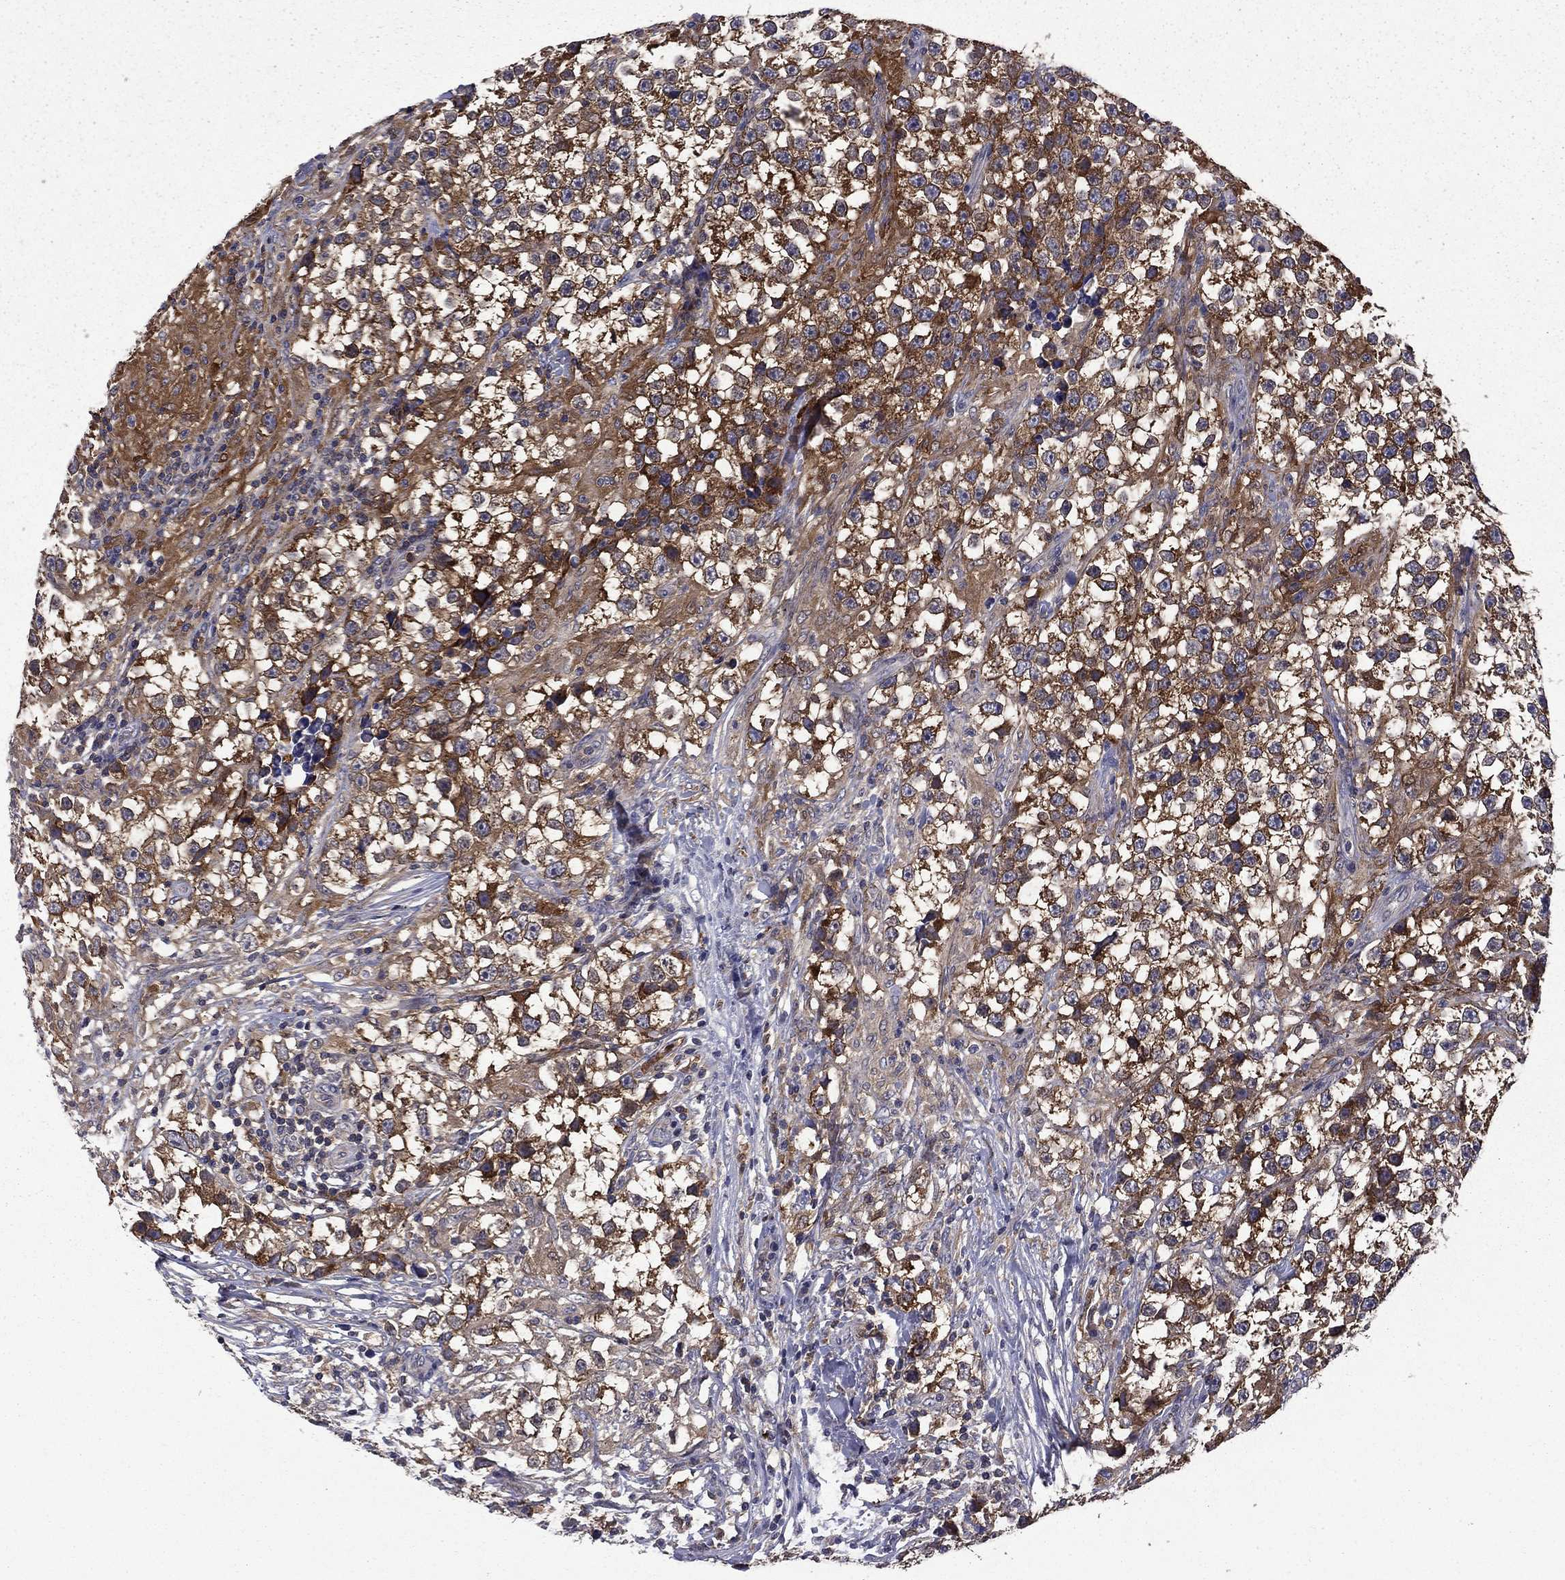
{"staining": {"intensity": "strong", "quantity": "25%-75%", "location": "cytoplasmic/membranous"}, "tissue": "testis cancer", "cell_type": "Tumor cells", "image_type": "cancer", "snomed": [{"axis": "morphology", "description": "Seminoma, NOS"}, {"axis": "topography", "description": "Testis"}], "caption": "A histopathology image of human testis cancer stained for a protein exhibits strong cytoplasmic/membranous brown staining in tumor cells.", "gene": "CEACAM7", "patient": {"sex": "male", "age": 46}}